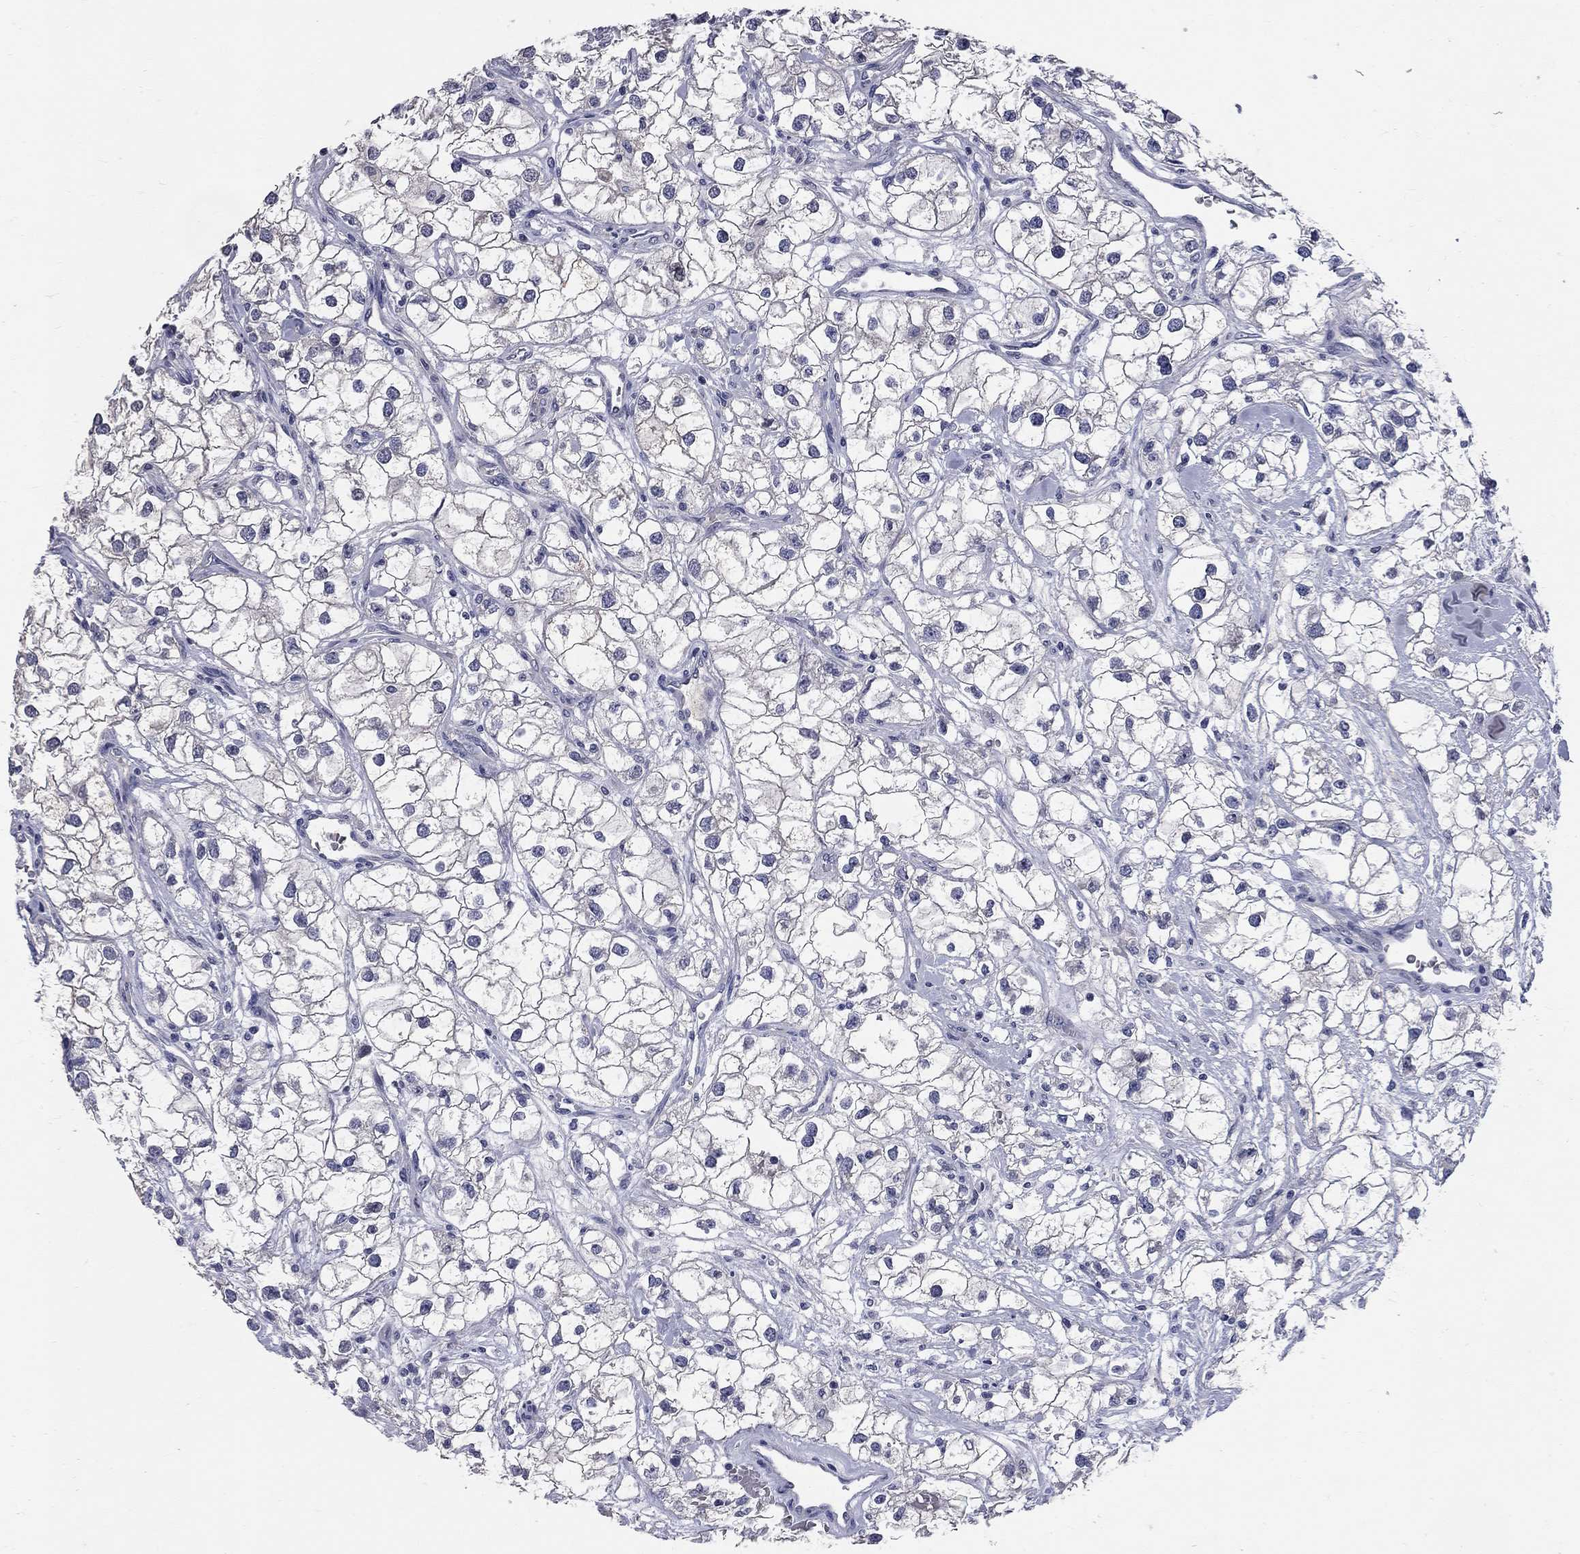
{"staining": {"intensity": "negative", "quantity": "none", "location": "none"}, "tissue": "renal cancer", "cell_type": "Tumor cells", "image_type": "cancer", "snomed": [{"axis": "morphology", "description": "Adenocarcinoma, NOS"}, {"axis": "topography", "description": "Kidney"}], "caption": "Renal cancer (adenocarcinoma) was stained to show a protein in brown. There is no significant positivity in tumor cells.", "gene": "SYT12", "patient": {"sex": "male", "age": 59}}